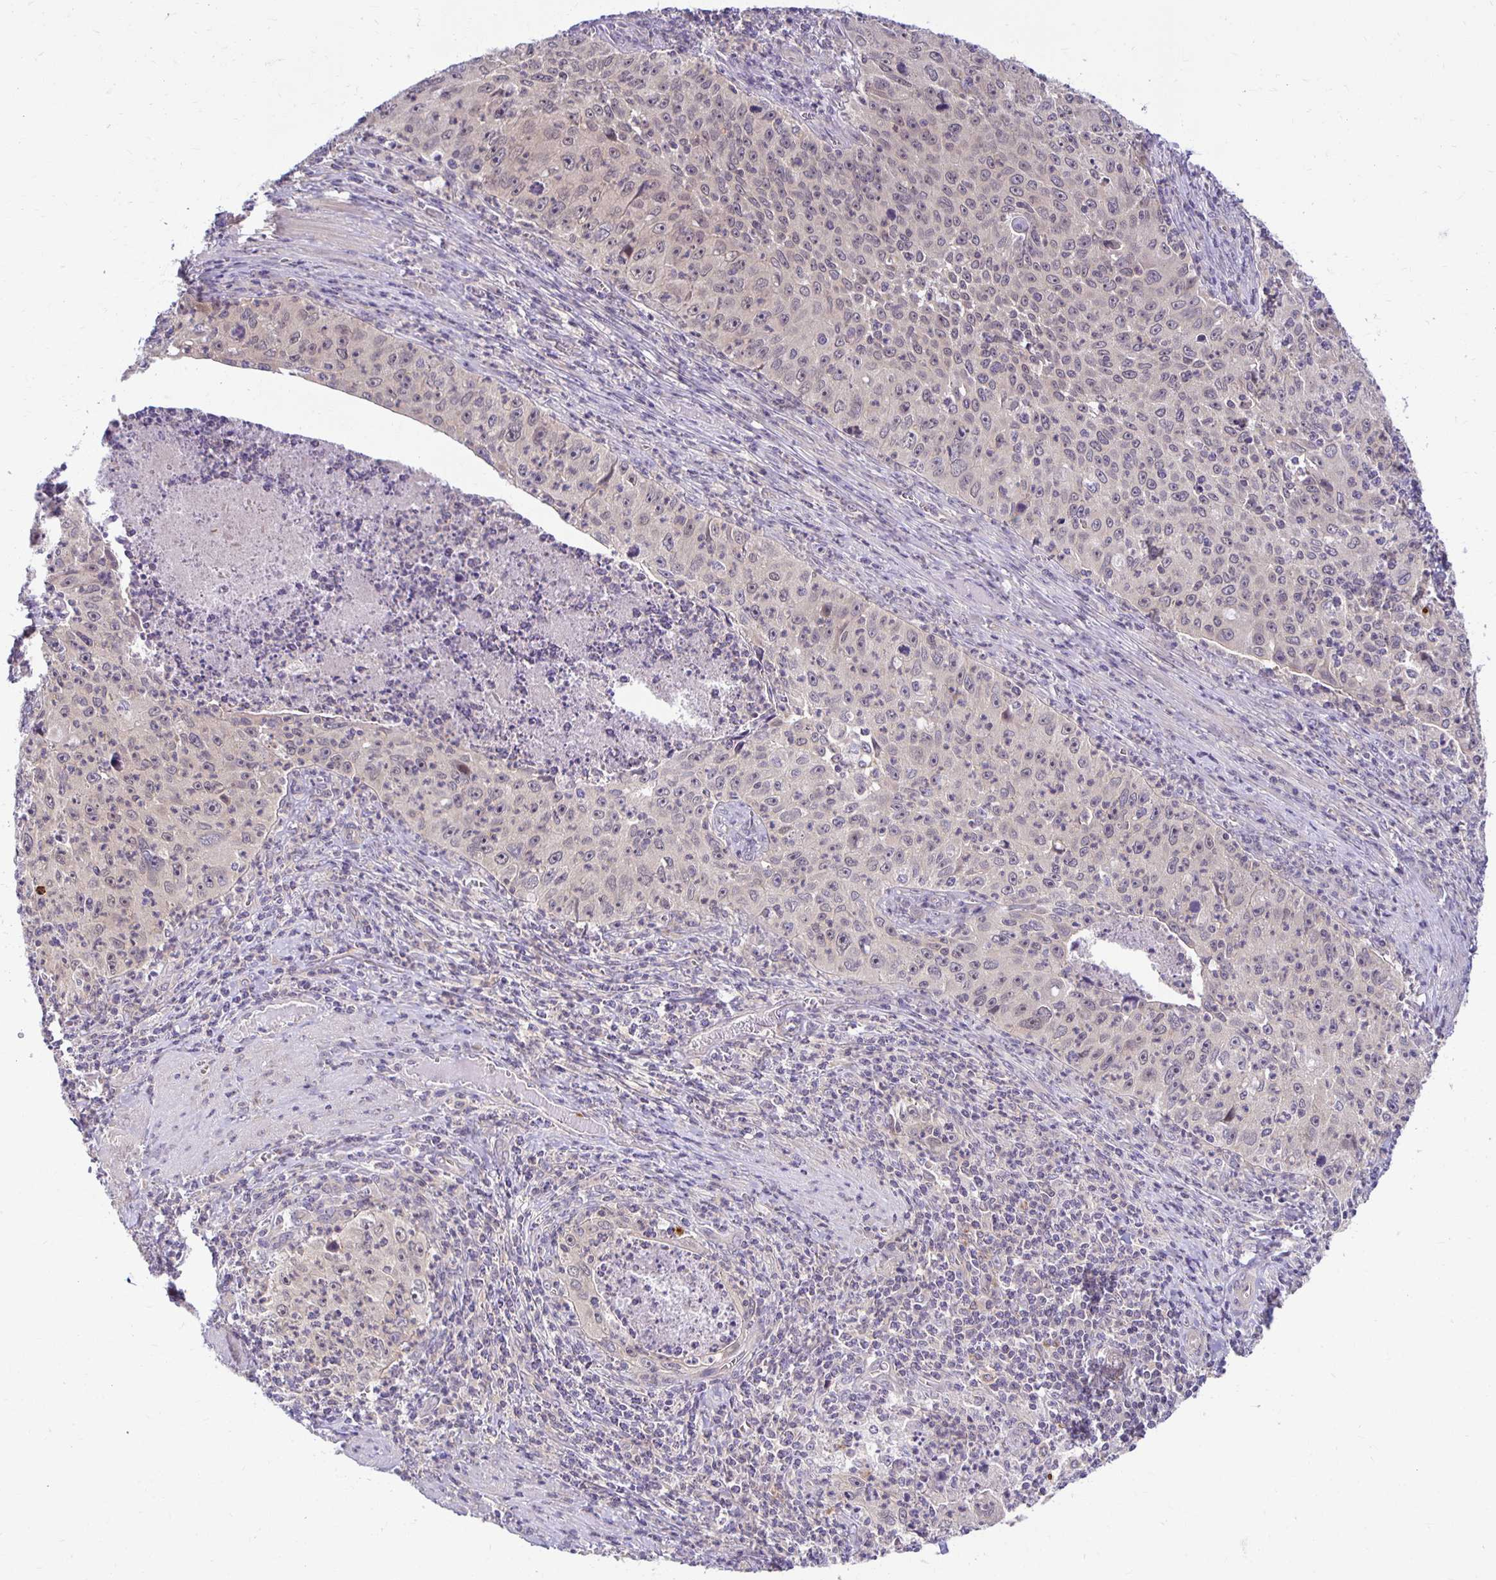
{"staining": {"intensity": "moderate", "quantity": "25%-75%", "location": "nuclear"}, "tissue": "cervical cancer", "cell_type": "Tumor cells", "image_type": "cancer", "snomed": [{"axis": "morphology", "description": "Squamous cell carcinoma, NOS"}, {"axis": "topography", "description": "Cervix"}], "caption": "IHC micrograph of neoplastic tissue: cervical cancer stained using immunohistochemistry demonstrates medium levels of moderate protein expression localized specifically in the nuclear of tumor cells, appearing as a nuclear brown color.", "gene": "MIEN1", "patient": {"sex": "female", "age": 30}}